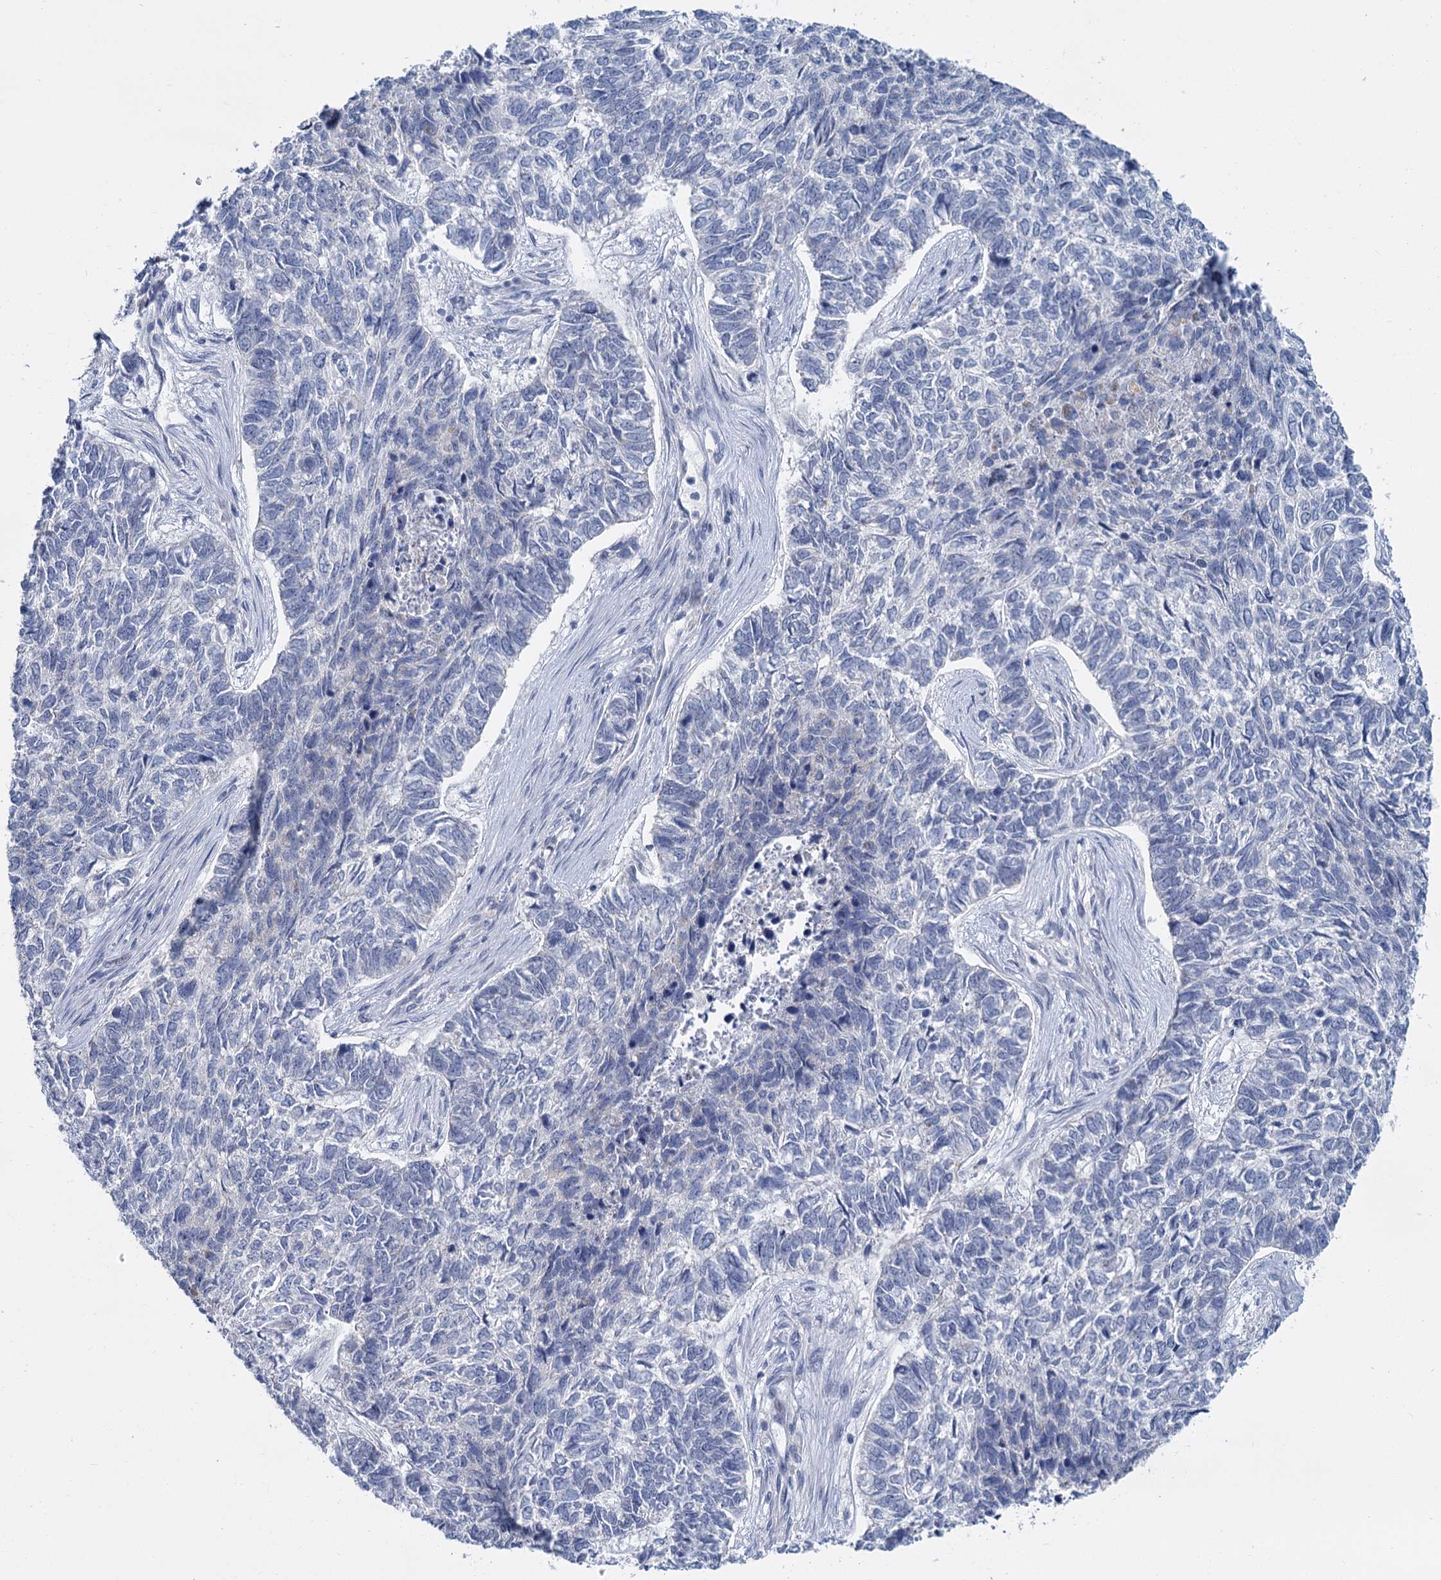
{"staining": {"intensity": "negative", "quantity": "none", "location": "none"}, "tissue": "skin cancer", "cell_type": "Tumor cells", "image_type": "cancer", "snomed": [{"axis": "morphology", "description": "Basal cell carcinoma"}, {"axis": "topography", "description": "Skin"}], "caption": "Tumor cells show no significant staining in skin cancer. (Brightfield microscopy of DAB (3,3'-diaminobenzidine) IHC at high magnification).", "gene": "ACRBP", "patient": {"sex": "female", "age": 65}}